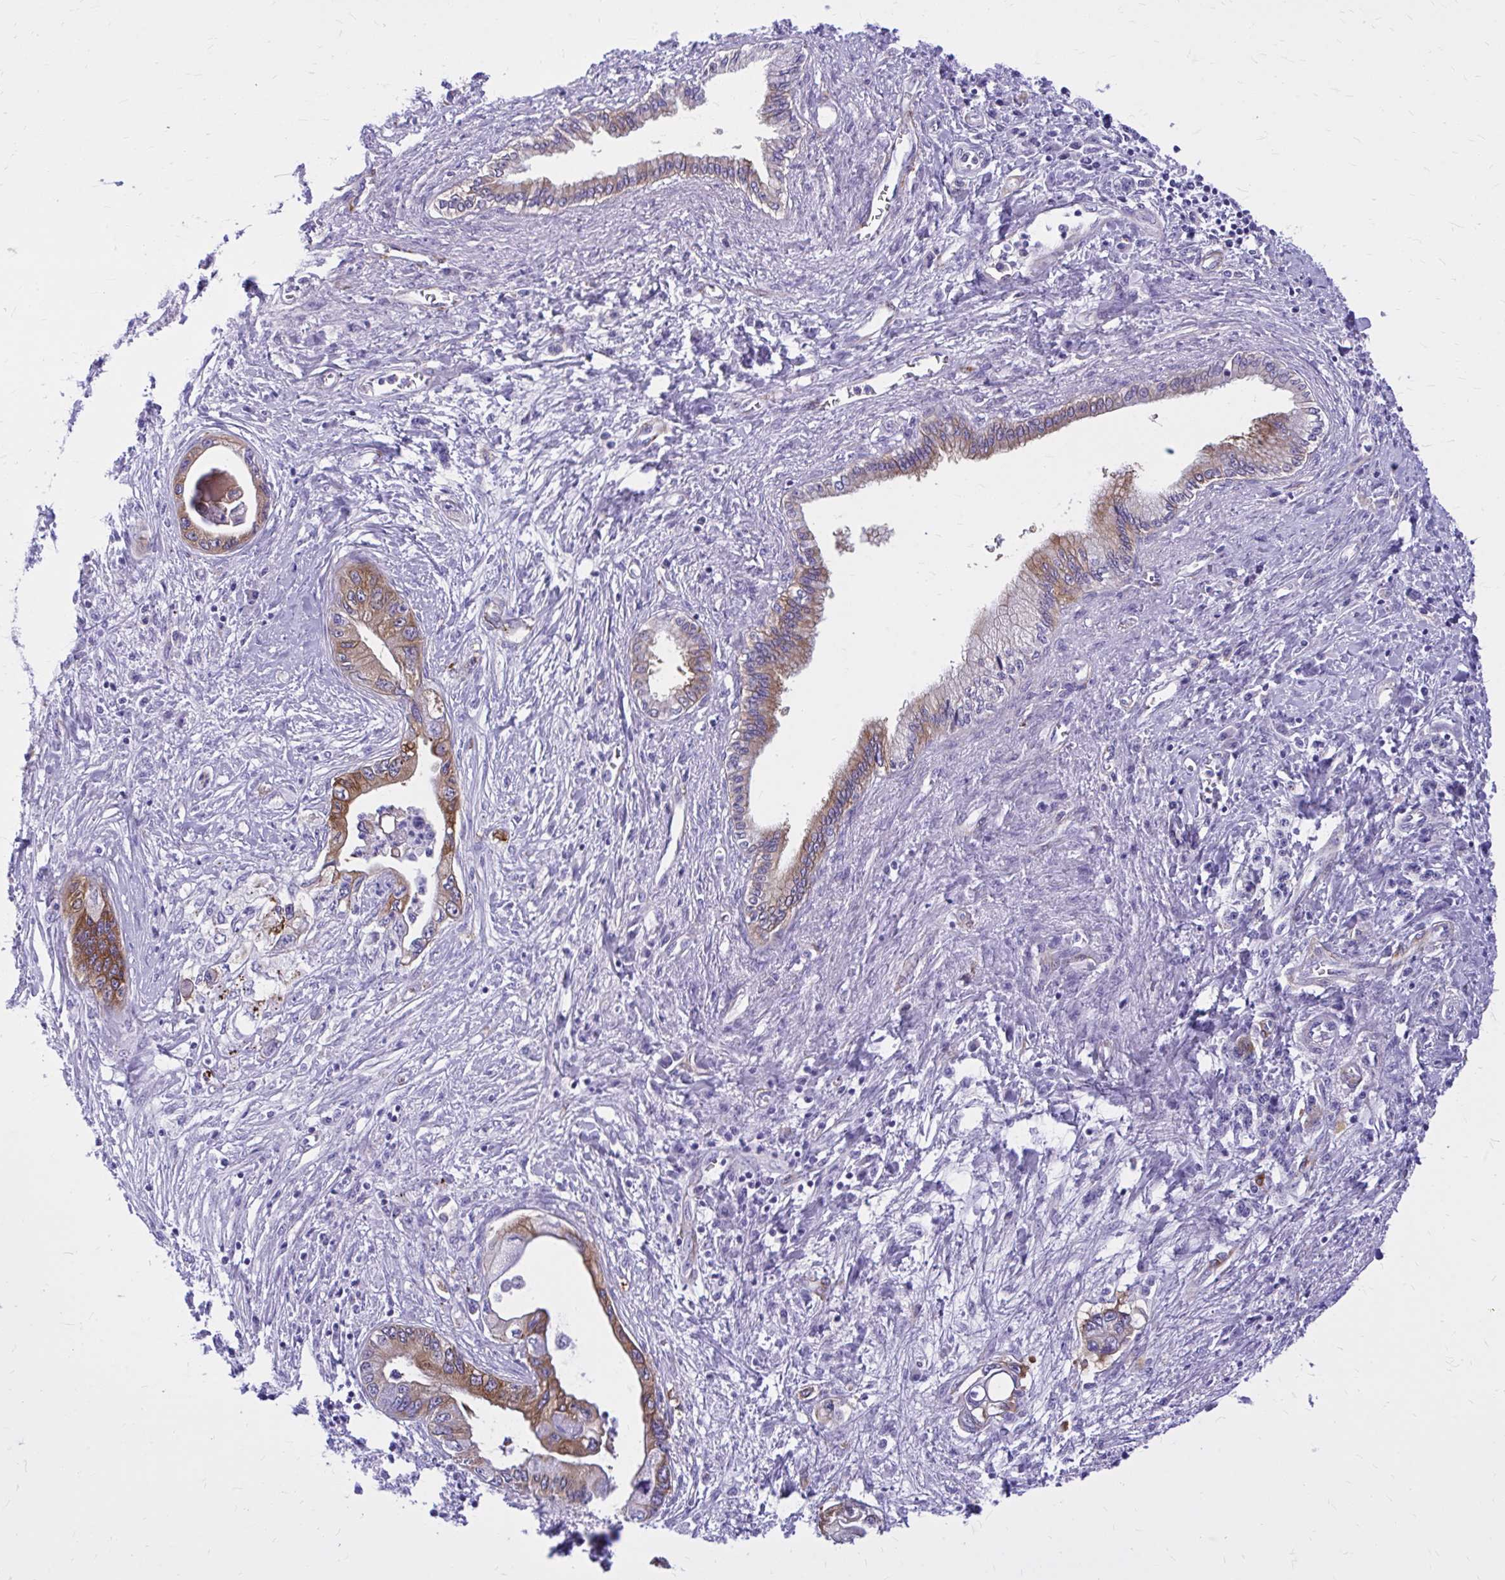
{"staining": {"intensity": "moderate", "quantity": ">75%", "location": "cytoplasmic/membranous"}, "tissue": "pancreatic cancer", "cell_type": "Tumor cells", "image_type": "cancer", "snomed": [{"axis": "morphology", "description": "Adenocarcinoma, NOS"}, {"axis": "topography", "description": "Pancreas"}], "caption": "Protein analysis of pancreatic cancer (adenocarcinoma) tissue displays moderate cytoplasmic/membranous staining in approximately >75% of tumor cells.", "gene": "EPB41L1", "patient": {"sex": "male", "age": 61}}